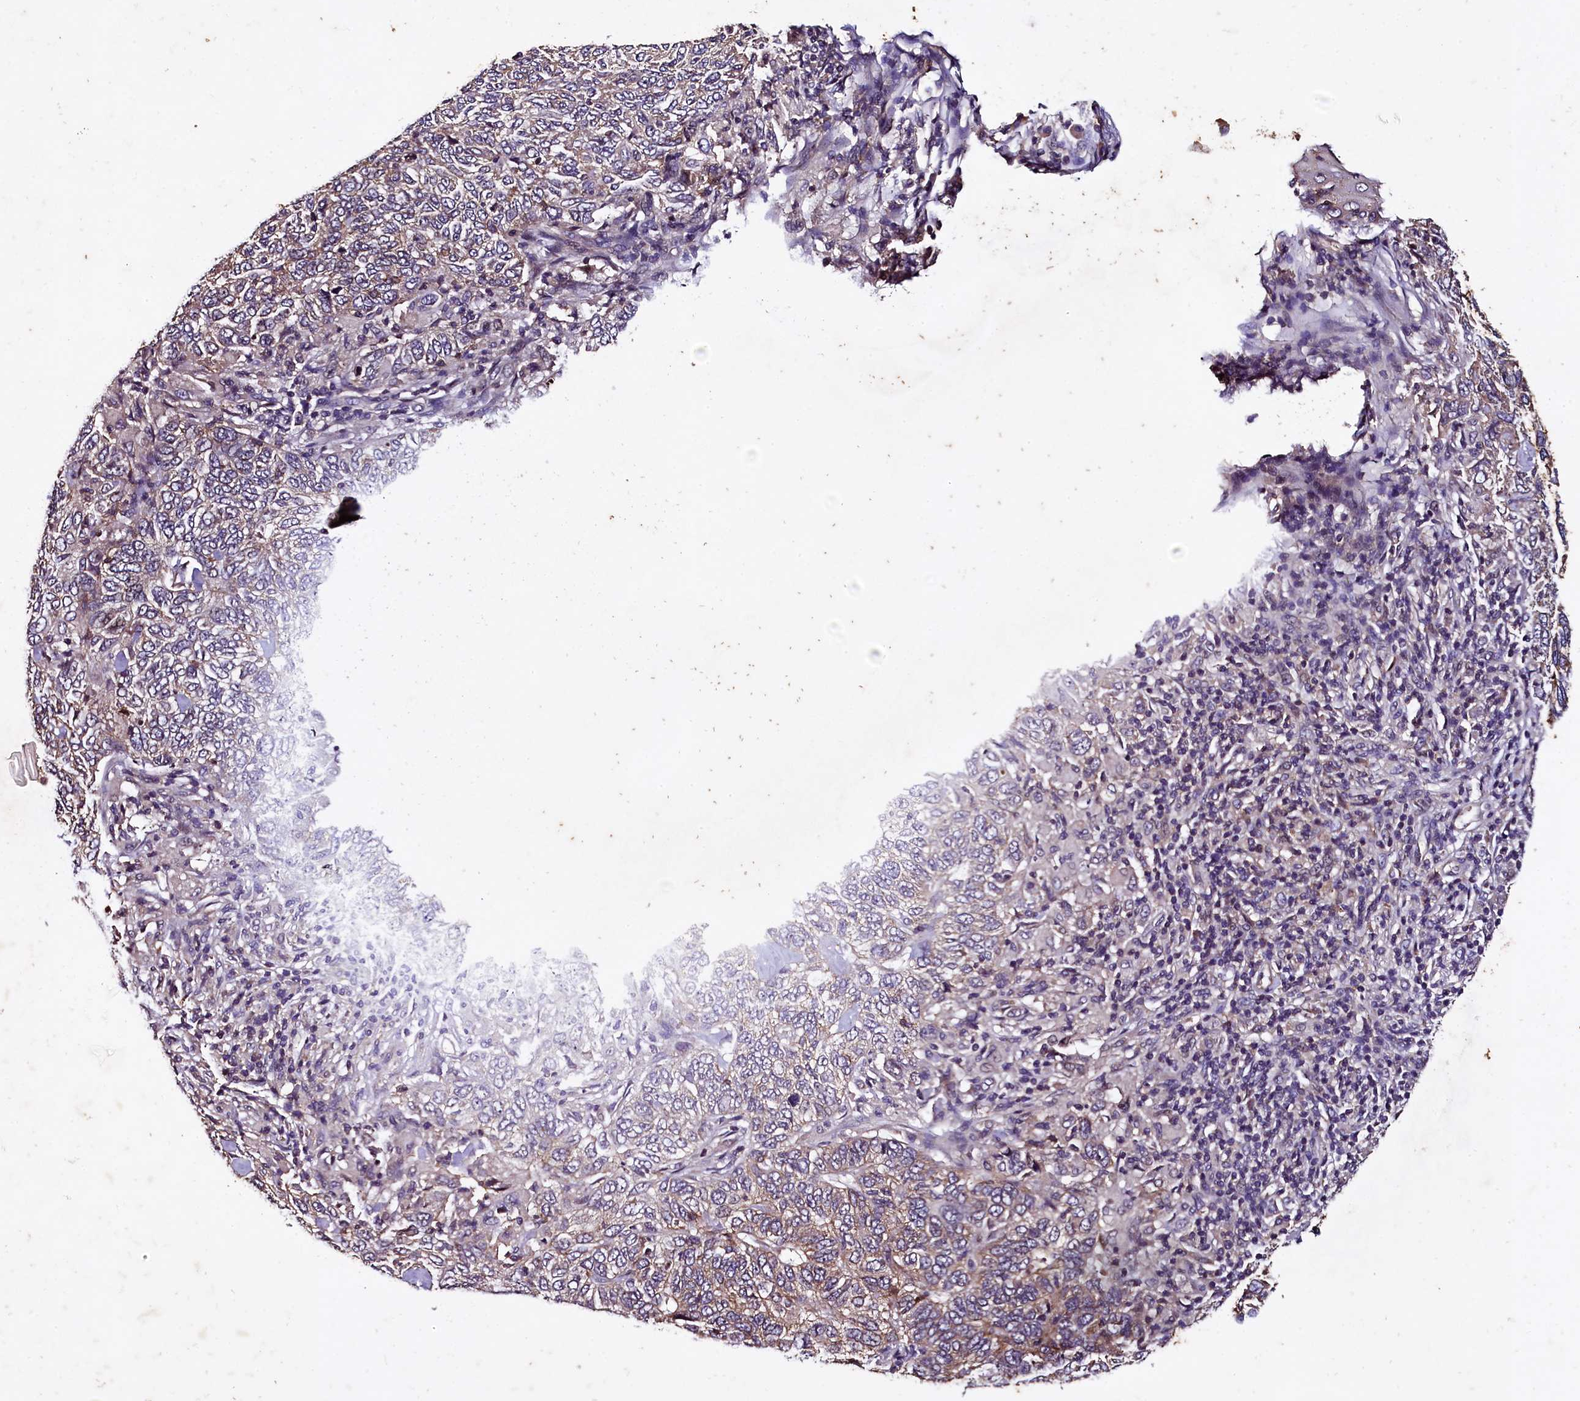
{"staining": {"intensity": "weak", "quantity": "<25%", "location": "cytoplasmic/membranous"}, "tissue": "skin cancer", "cell_type": "Tumor cells", "image_type": "cancer", "snomed": [{"axis": "morphology", "description": "Basal cell carcinoma"}, {"axis": "topography", "description": "Skin"}], "caption": "Tumor cells are negative for brown protein staining in skin cancer.", "gene": "PLXNB1", "patient": {"sex": "female", "age": 65}}